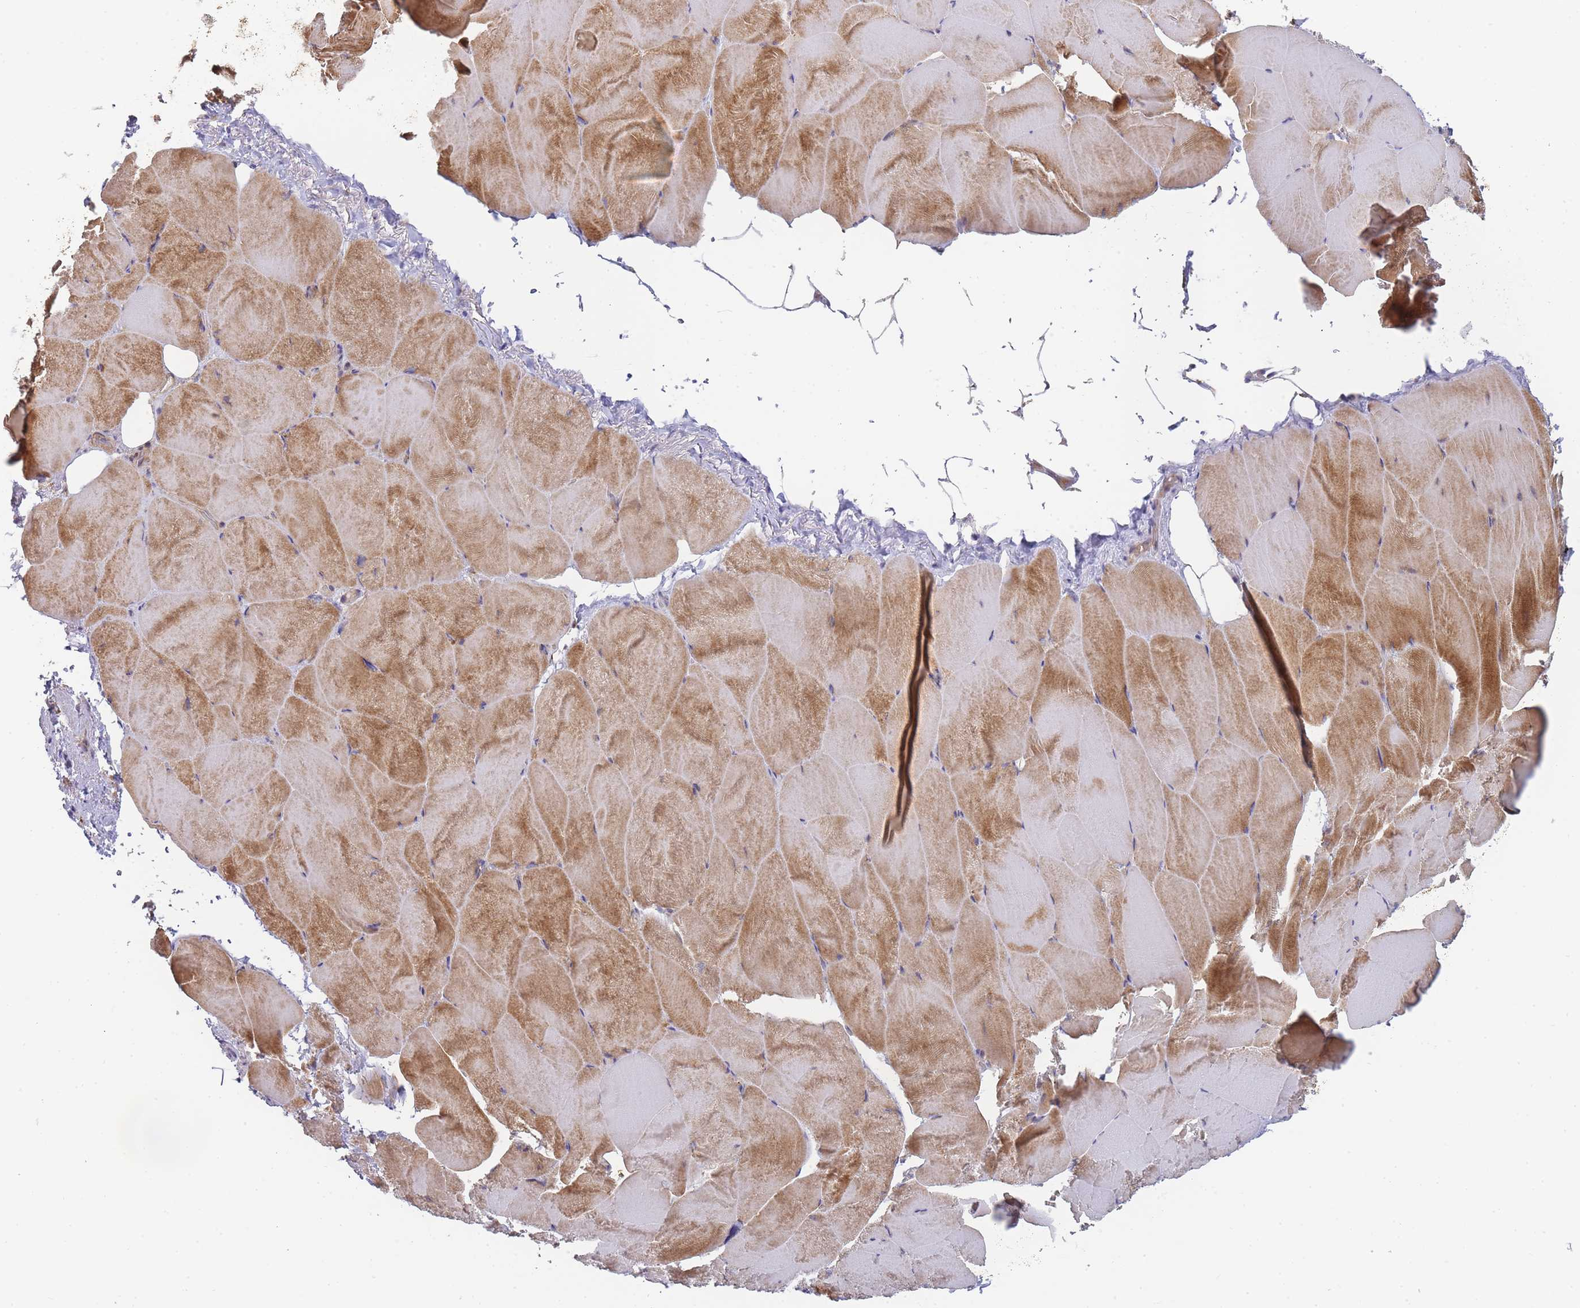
{"staining": {"intensity": "moderate", "quantity": ">75%", "location": "cytoplasmic/membranous"}, "tissue": "skeletal muscle", "cell_type": "Myocytes", "image_type": "normal", "snomed": [{"axis": "morphology", "description": "Normal tissue, NOS"}, {"axis": "topography", "description": "Skeletal muscle"}], "caption": "Immunohistochemistry (IHC) (DAB) staining of normal human skeletal muscle displays moderate cytoplasmic/membranous protein positivity in approximately >75% of myocytes.", "gene": "TRIM26", "patient": {"sex": "female", "age": 64}}